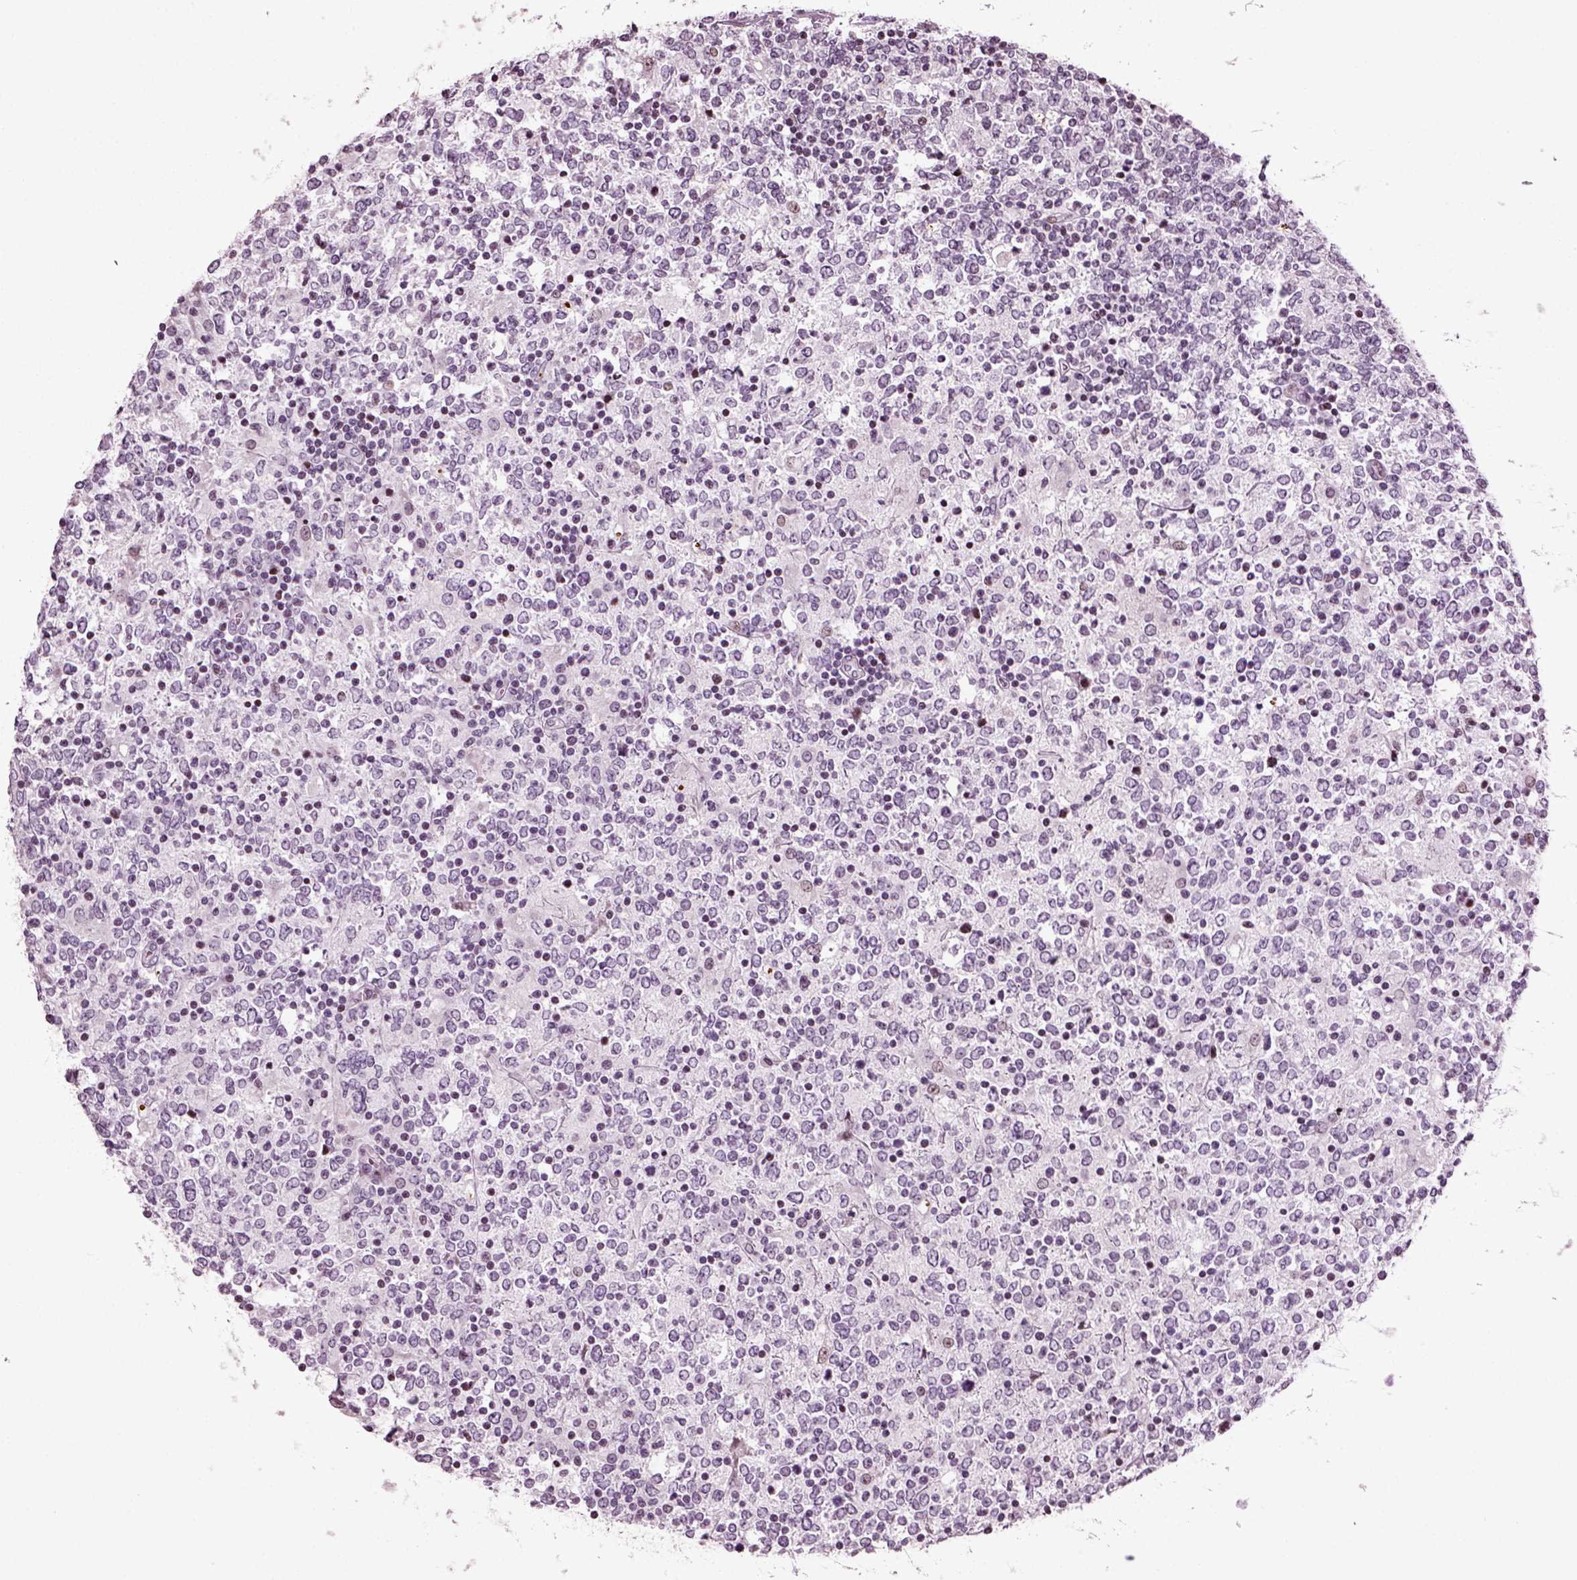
{"staining": {"intensity": "negative", "quantity": "none", "location": "none"}, "tissue": "lymphoma", "cell_type": "Tumor cells", "image_type": "cancer", "snomed": [{"axis": "morphology", "description": "Malignant lymphoma, non-Hodgkin's type, High grade"}, {"axis": "topography", "description": "Lymph node"}], "caption": "This histopathology image is of high-grade malignant lymphoma, non-Hodgkin's type stained with IHC to label a protein in brown with the nuclei are counter-stained blue. There is no expression in tumor cells.", "gene": "HEYL", "patient": {"sex": "female", "age": 84}}